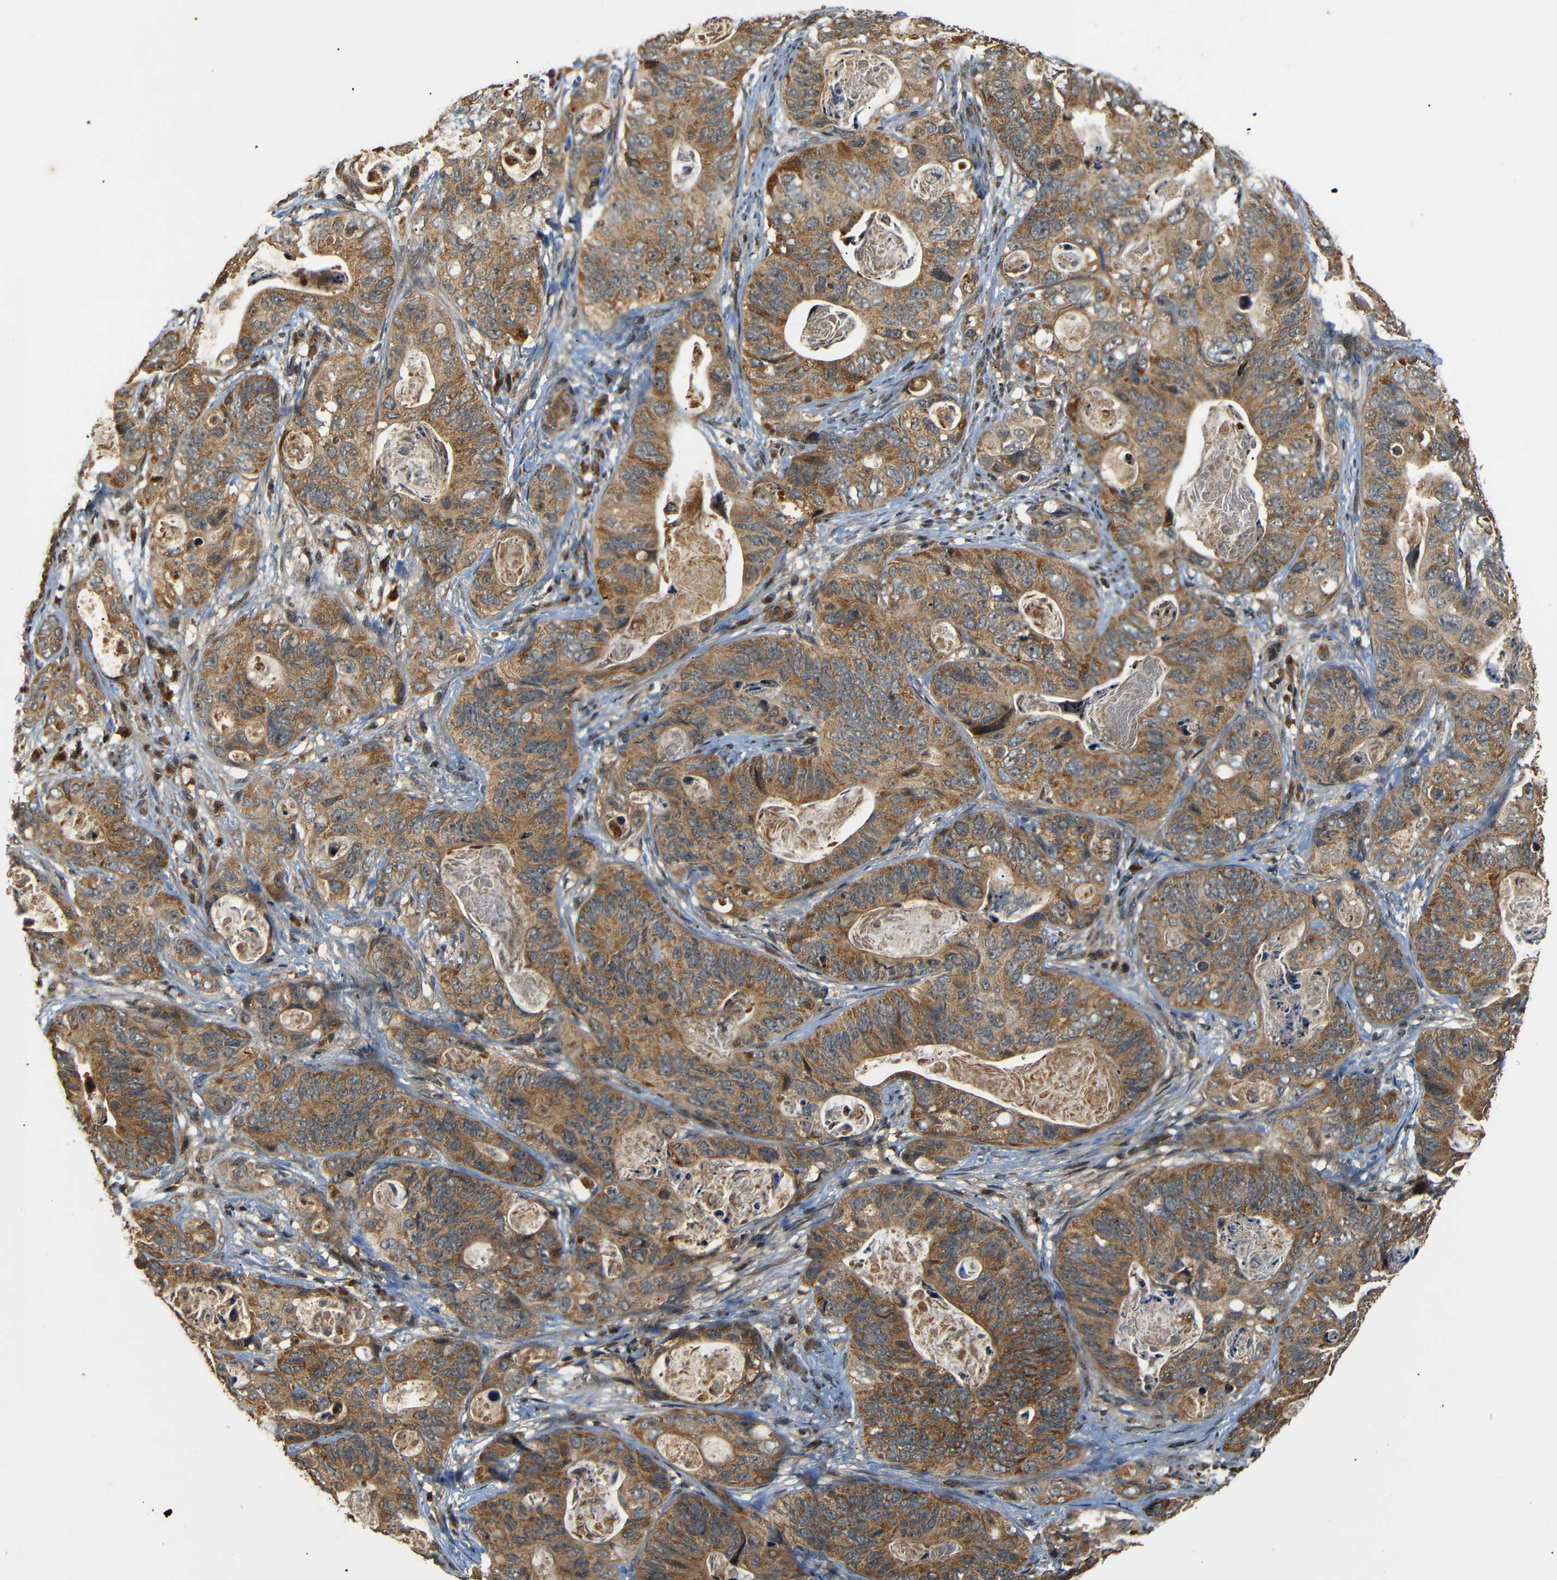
{"staining": {"intensity": "moderate", "quantity": ">75%", "location": "cytoplasmic/membranous"}, "tissue": "stomach cancer", "cell_type": "Tumor cells", "image_type": "cancer", "snomed": [{"axis": "morphology", "description": "Adenocarcinoma, NOS"}, {"axis": "topography", "description": "Stomach"}], "caption": "A histopathology image showing moderate cytoplasmic/membranous expression in about >75% of tumor cells in adenocarcinoma (stomach), as visualized by brown immunohistochemical staining.", "gene": "TANK", "patient": {"sex": "female", "age": 89}}